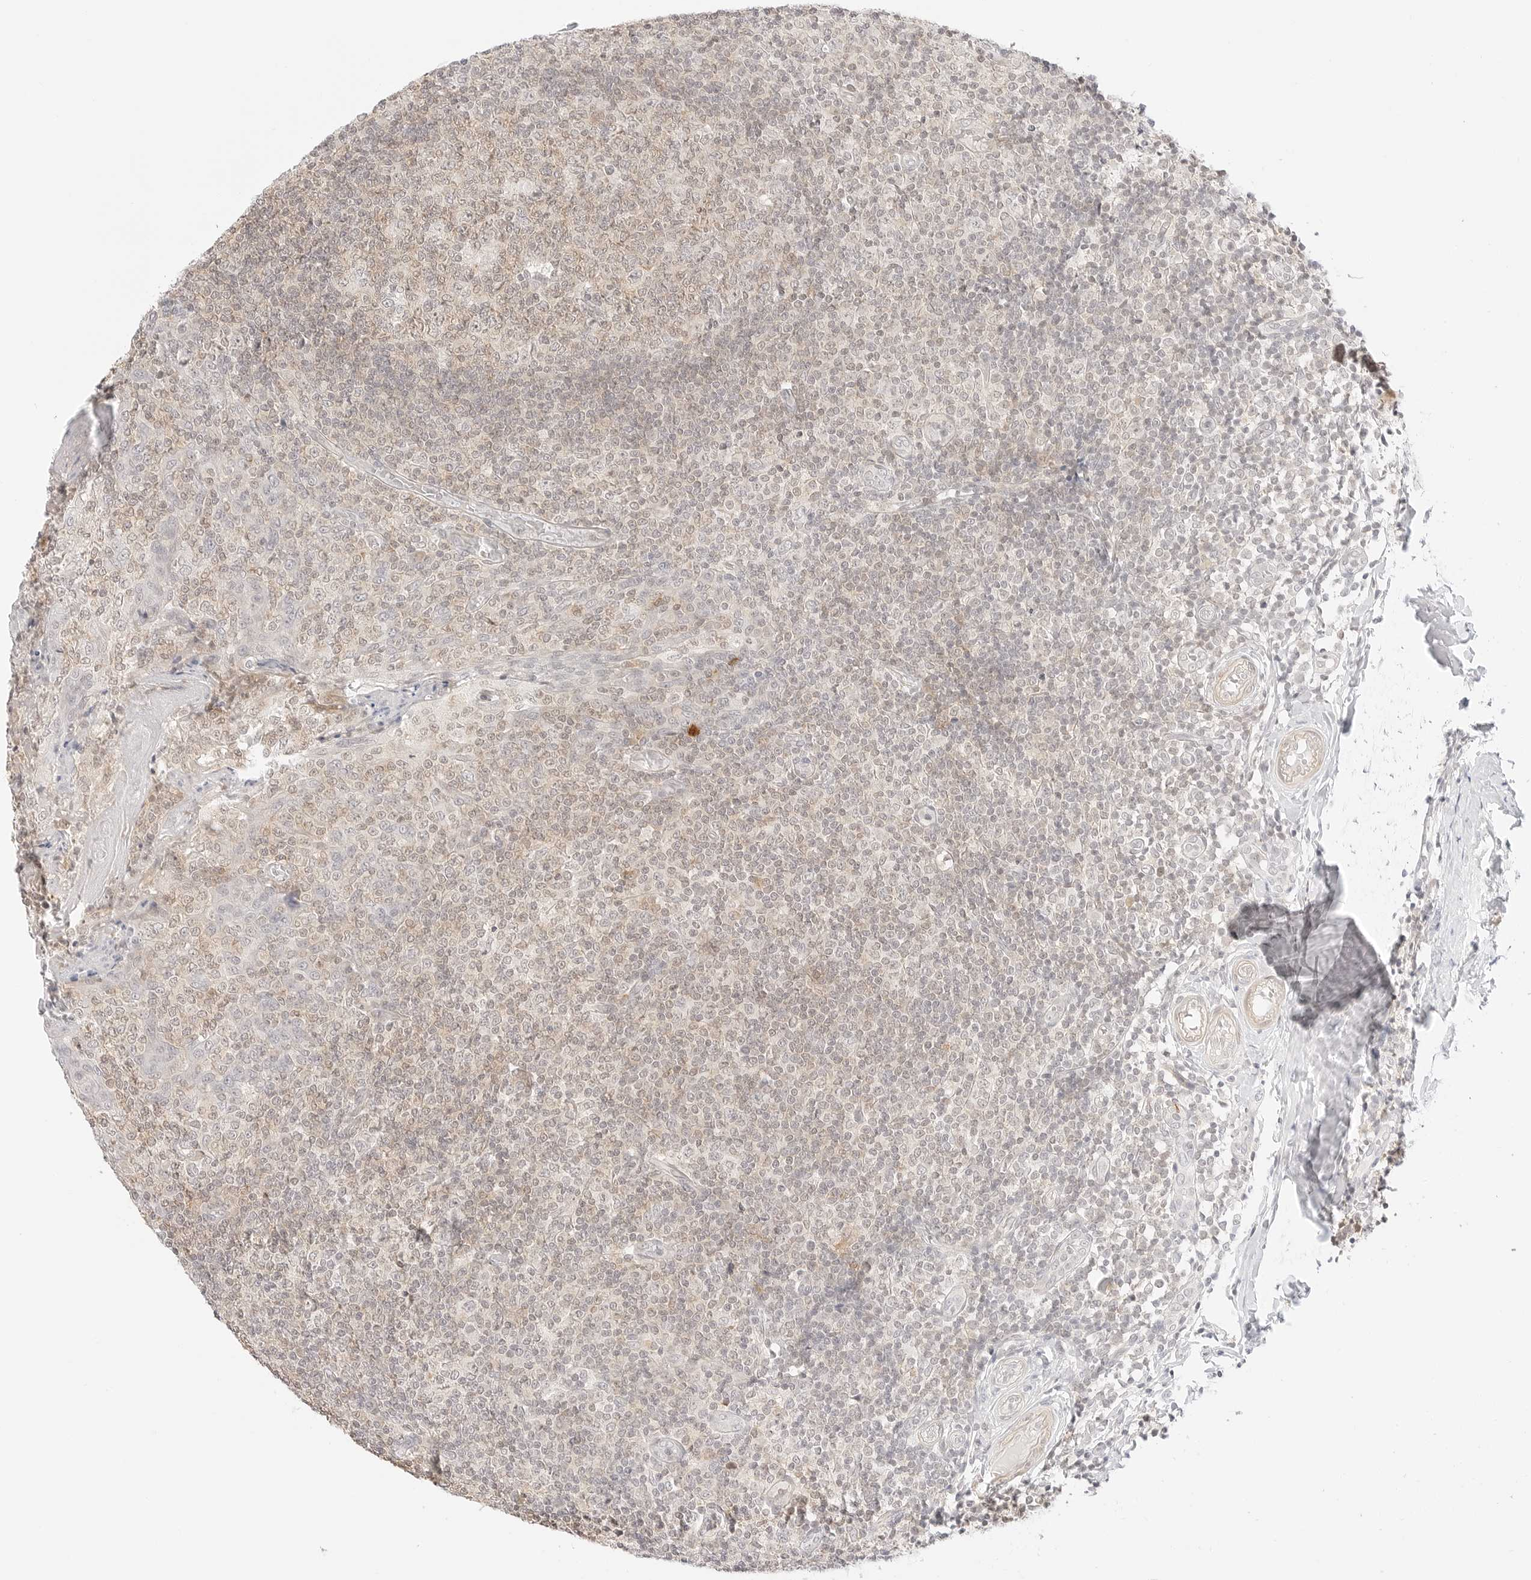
{"staining": {"intensity": "weak", "quantity": "25%-75%", "location": "cytoplasmic/membranous"}, "tissue": "tonsil", "cell_type": "Germinal center cells", "image_type": "normal", "snomed": [{"axis": "morphology", "description": "Normal tissue, NOS"}, {"axis": "topography", "description": "Tonsil"}], "caption": "Immunohistochemistry of normal tonsil displays low levels of weak cytoplasmic/membranous staining in about 25%-75% of germinal center cells.", "gene": "GNAS", "patient": {"sex": "female", "age": 19}}